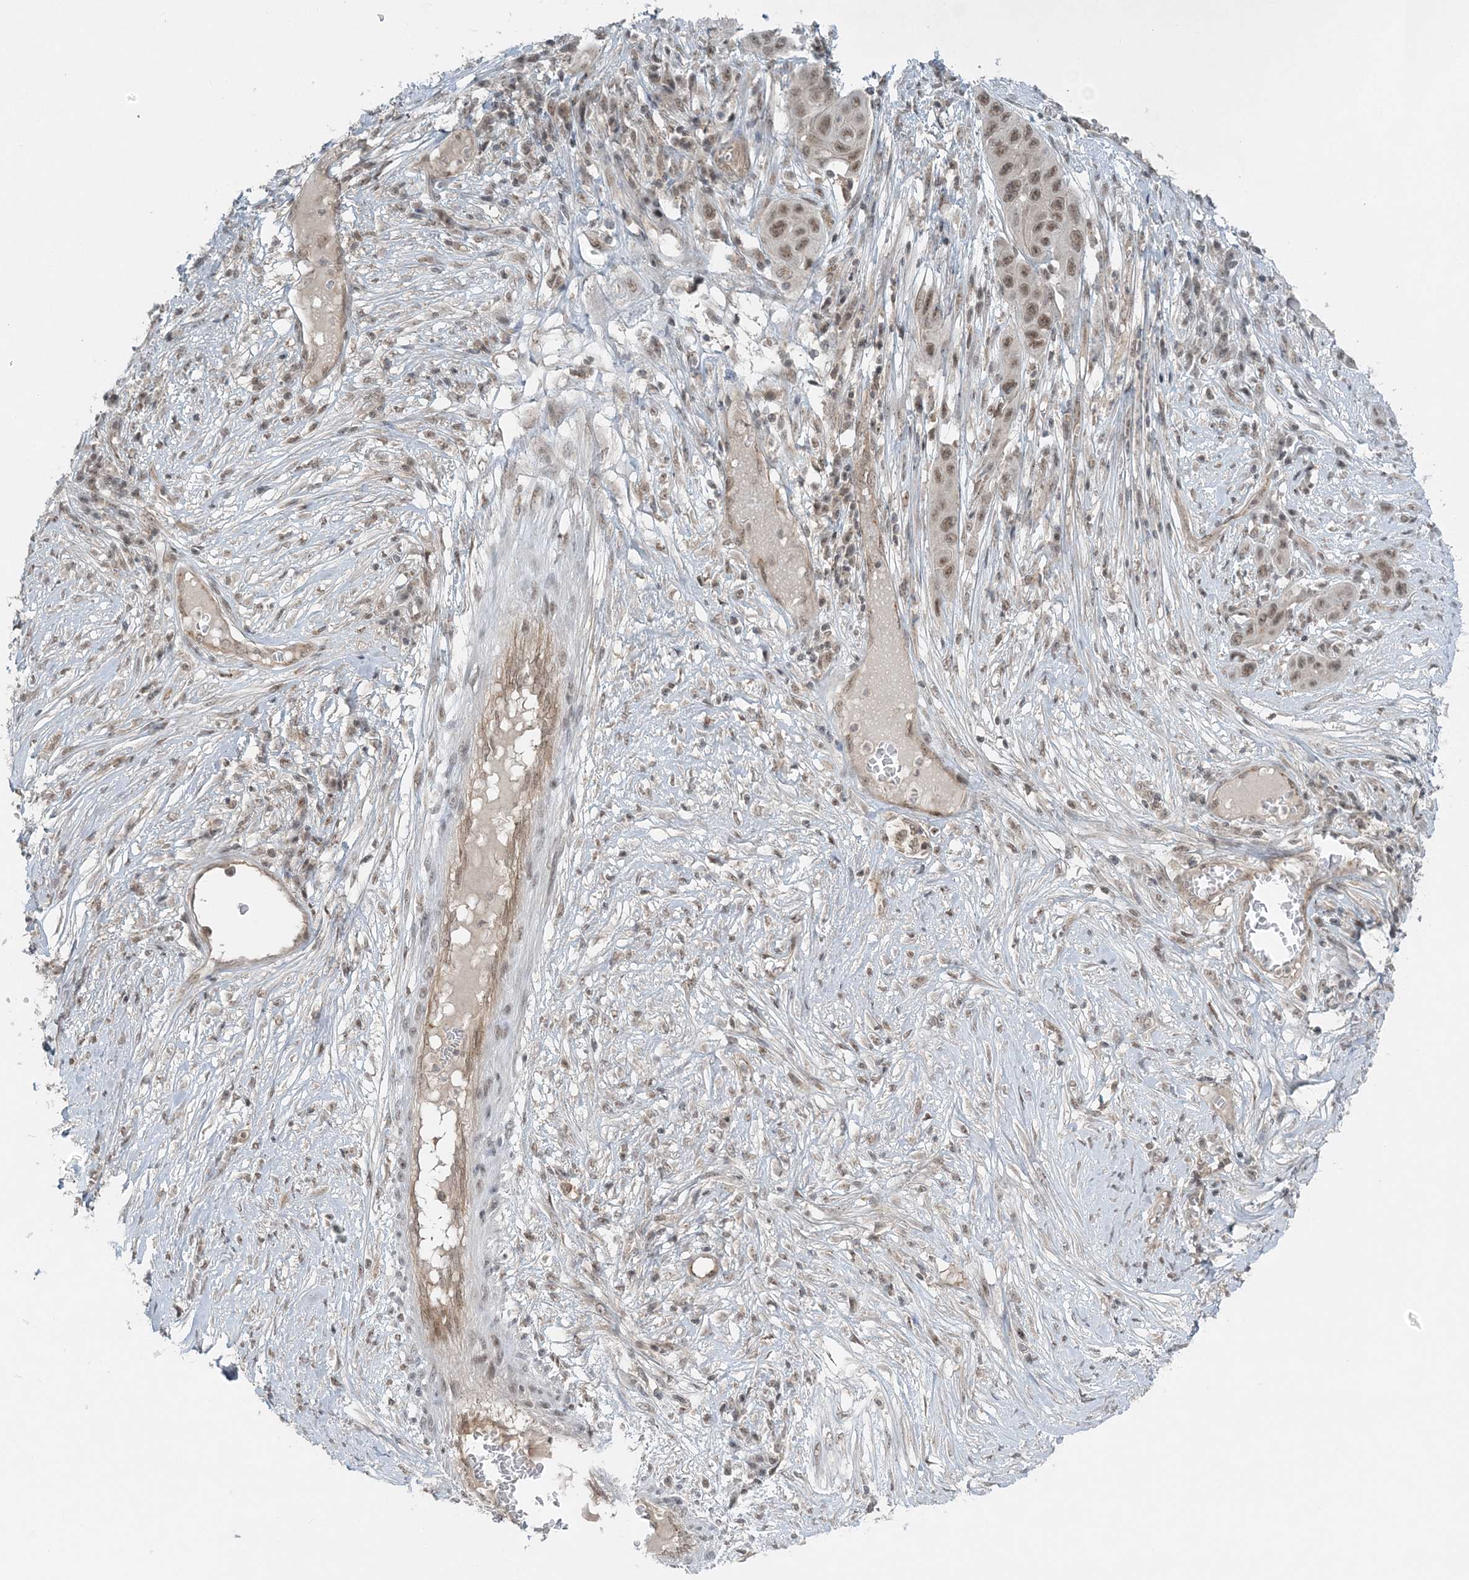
{"staining": {"intensity": "moderate", "quantity": ">75%", "location": "nuclear"}, "tissue": "skin cancer", "cell_type": "Tumor cells", "image_type": "cancer", "snomed": [{"axis": "morphology", "description": "Squamous cell carcinoma, NOS"}, {"axis": "topography", "description": "Skin"}], "caption": "High-magnification brightfield microscopy of skin cancer stained with DAB (brown) and counterstained with hematoxylin (blue). tumor cells exhibit moderate nuclear expression is seen in approximately>75% of cells. (Stains: DAB (3,3'-diaminobenzidine) in brown, nuclei in blue, Microscopy: brightfield microscopy at high magnification).", "gene": "ATP11A", "patient": {"sex": "male", "age": 55}}